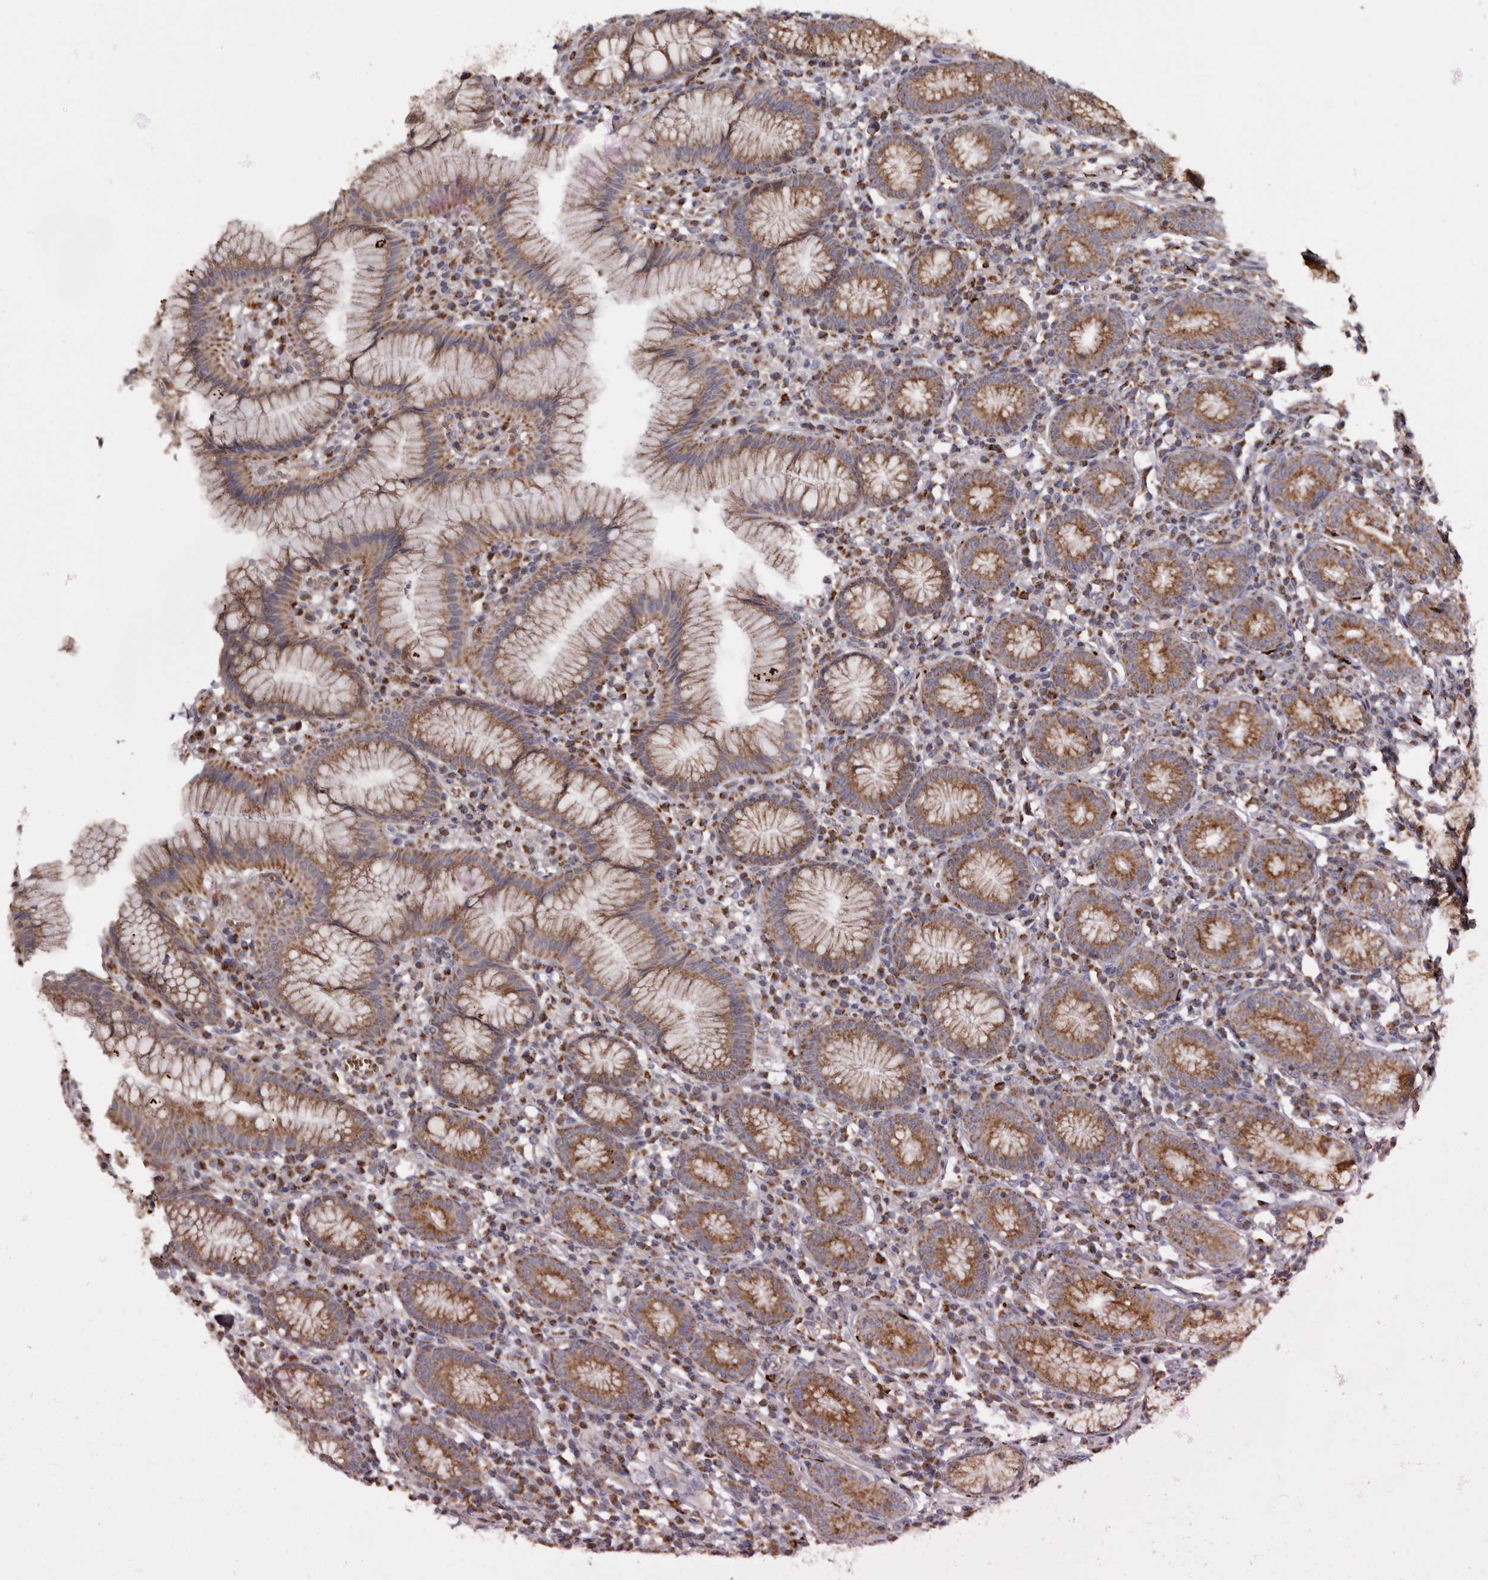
{"staining": {"intensity": "strong", "quantity": "25%-75%", "location": "cytoplasmic/membranous"}, "tissue": "stomach", "cell_type": "Glandular cells", "image_type": "normal", "snomed": [{"axis": "morphology", "description": "Normal tissue, NOS"}, {"axis": "topography", "description": "Stomach"}], "caption": "Protein expression analysis of normal stomach displays strong cytoplasmic/membranous expression in approximately 25%-75% of glandular cells. (brown staining indicates protein expression, while blue staining denotes nuclei).", "gene": "MECR", "patient": {"sex": "male", "age": 55}}